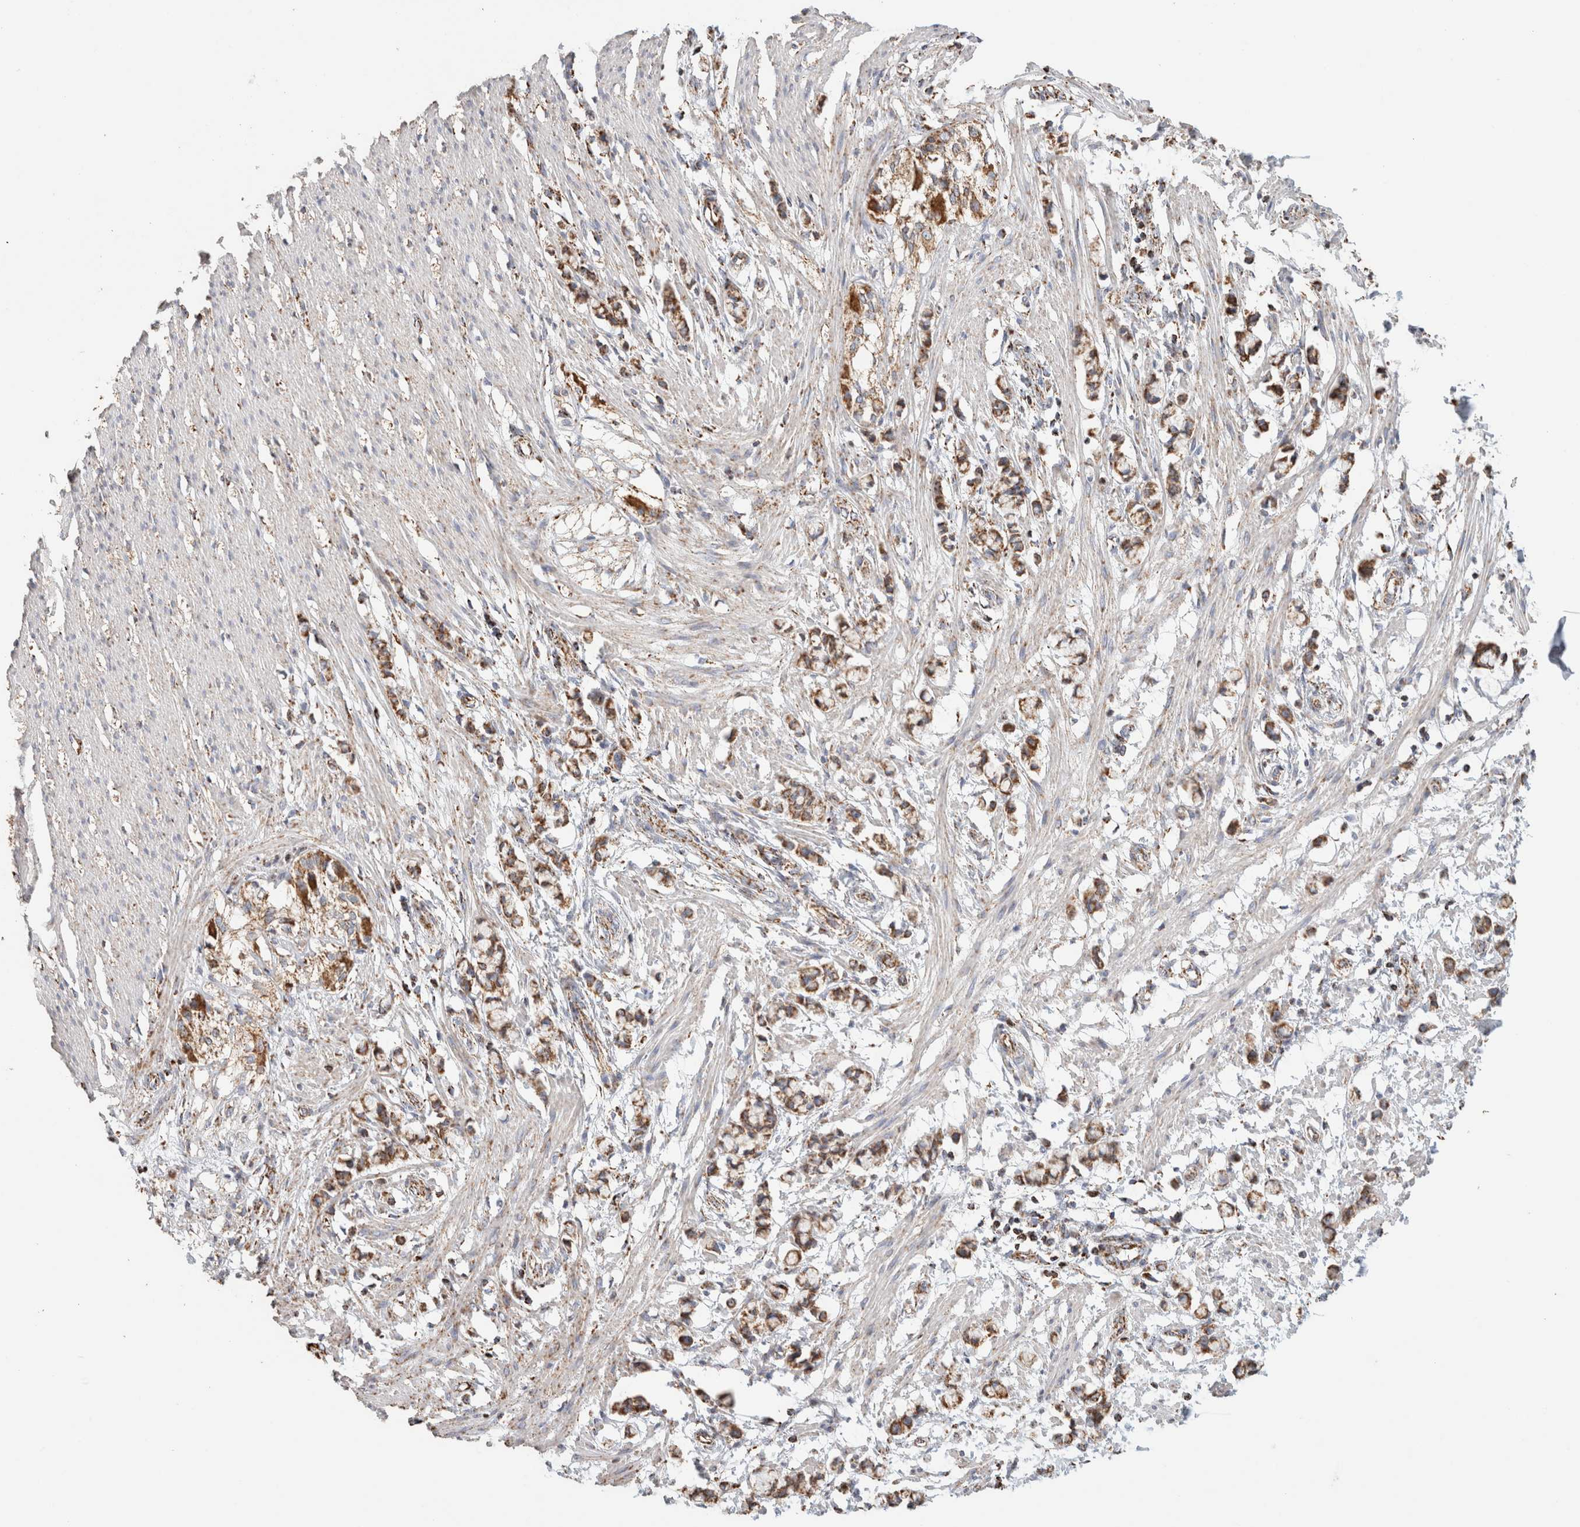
{"staining": {"intensity": "weak", "quantity": "25%-75%", "location": "cytoplasmic/membranous"}, "tissue": "smooth muscle", "cell_type": "Smooth muscle cells", "image_type": "normal", "snomed": [{"axis": "morphology", "description": "Normal tissue, NOS"}, {"axis": "morphology", "description": "Adenocarcinoma, NOS"}, {"axis": "topography", "description": "Smooth muscle"}, {"axis": "topography", "description": "Colon"}], "caption": "Weak cytoplasmic/membranous expression is seen in approximately 25%-75% of smooth muscle cells in normal smooth muscle. The staining is performed using DAB brown chromogen to label protein expression. The nuclei are counter-stained blue using hematoxylin.", "gene": "C1QBP", "patient": {"sex": "male", "age": 14}}